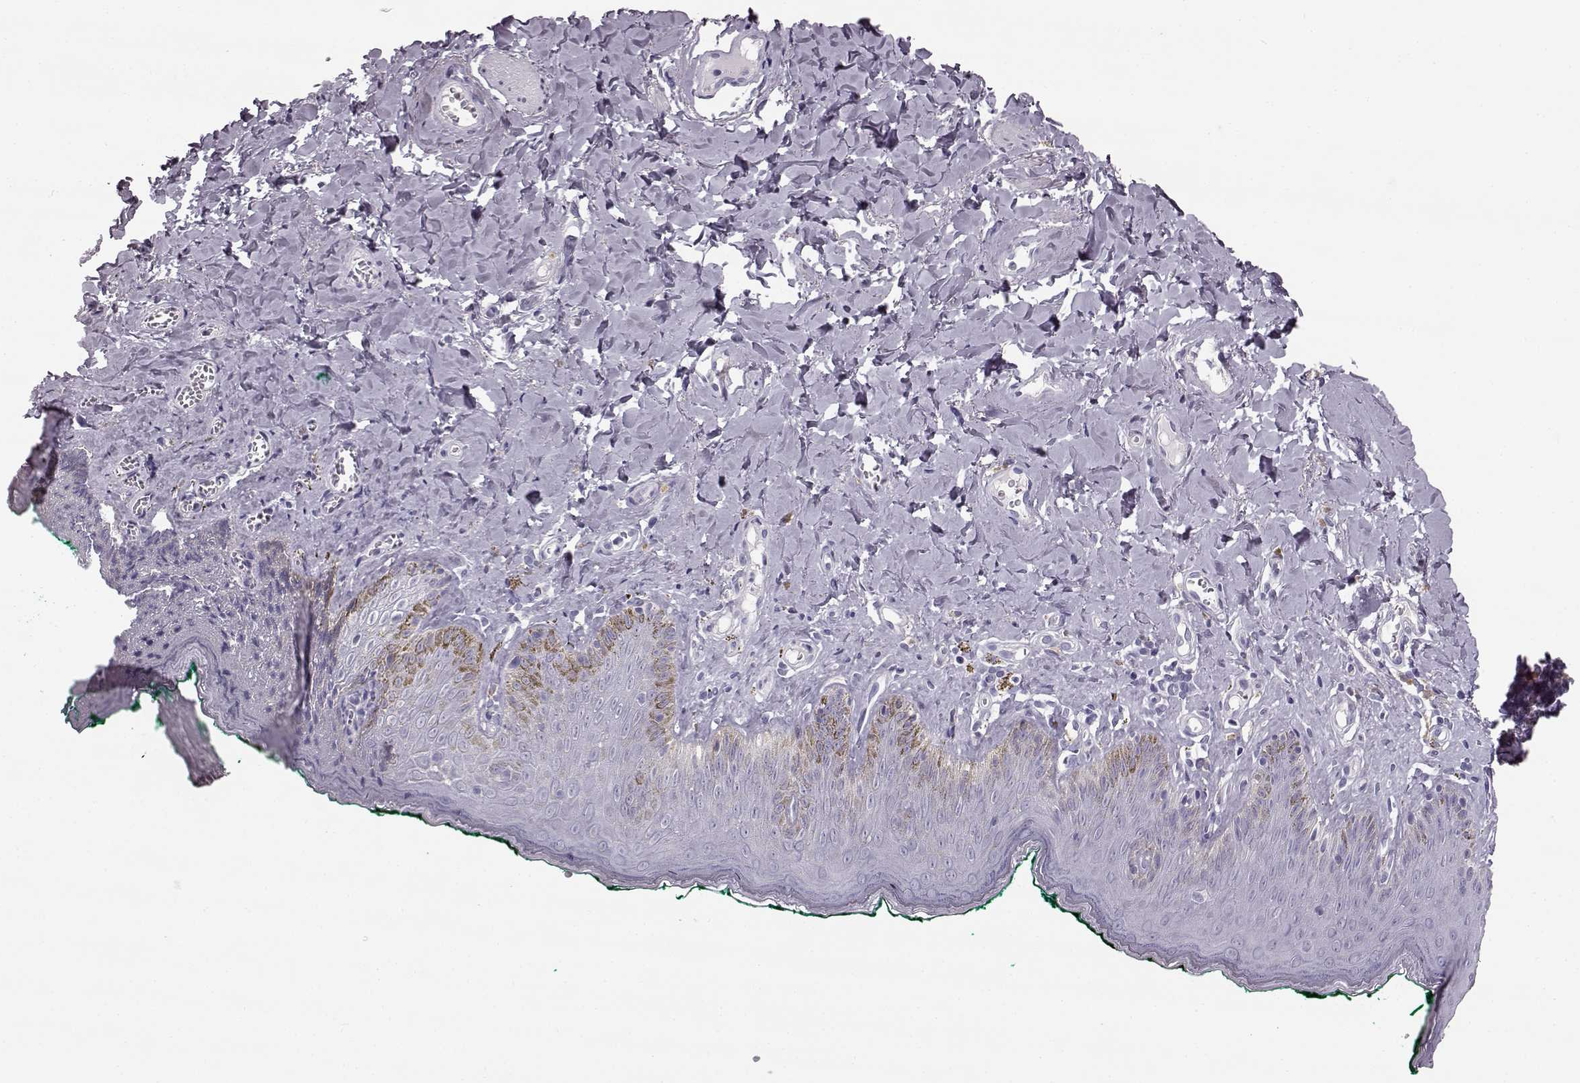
{"staining": {"intensity": "negative", "quantity": "none", "location": "none"}, "tissue": "skin", "cell_type": "Epidermal cells", "image_type": "normal", "snomed": [{"axis": "morphology", "description": "Normal tissue, NOS"}, {"axis": "topography", "description": "Vulva"}], "caption": "DAB immunohistochemical staining of normal skin exhibits no significant positivity in epidermal cells. (Stains: DAB (3,3'-diaminobenzidine) immunohistochemistry (IHC) with hematoxylin counter stain, Microscopy: brightfield microscopy at high magnification).", "gene": "NPTXR", "patient": {"sex": "female", "age": 66}}